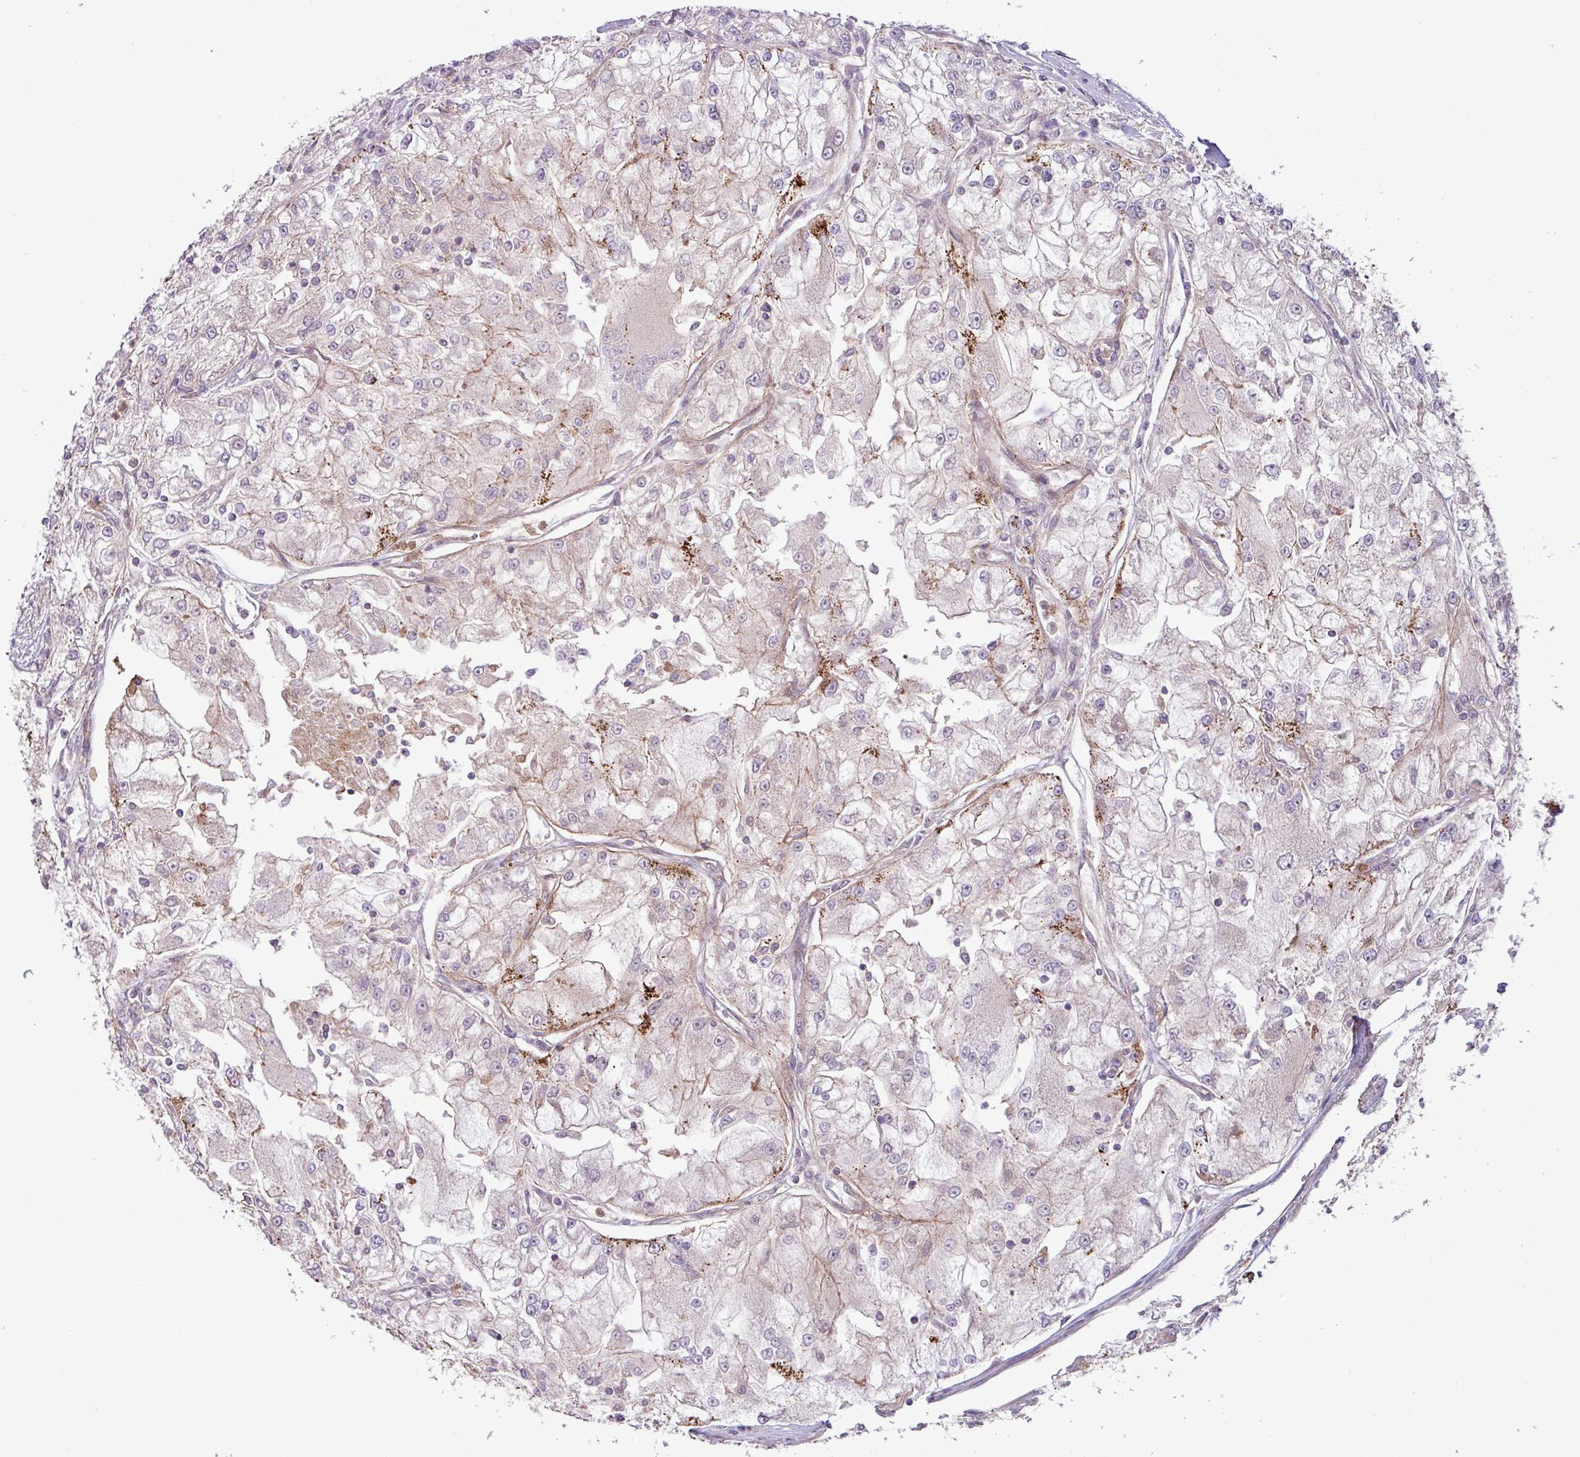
{"staining": {"intensity": "negative", "quantity": "none", "location": "none"}, "tissue": "renal cancer", "cell_type": "Tumor cells", "image_type": "cancer", "snomed": [{"axis": "morphology", "description": "Adenocarcinoma, NOS"}, {"axis": "topography", "description": "Kidney"}], "caption": "Tumor cells show no significant positivity in renal cancer (adenocarcinoma).", "gene": "CNTRL", "patient": {"sex": "female", "age": 72}}